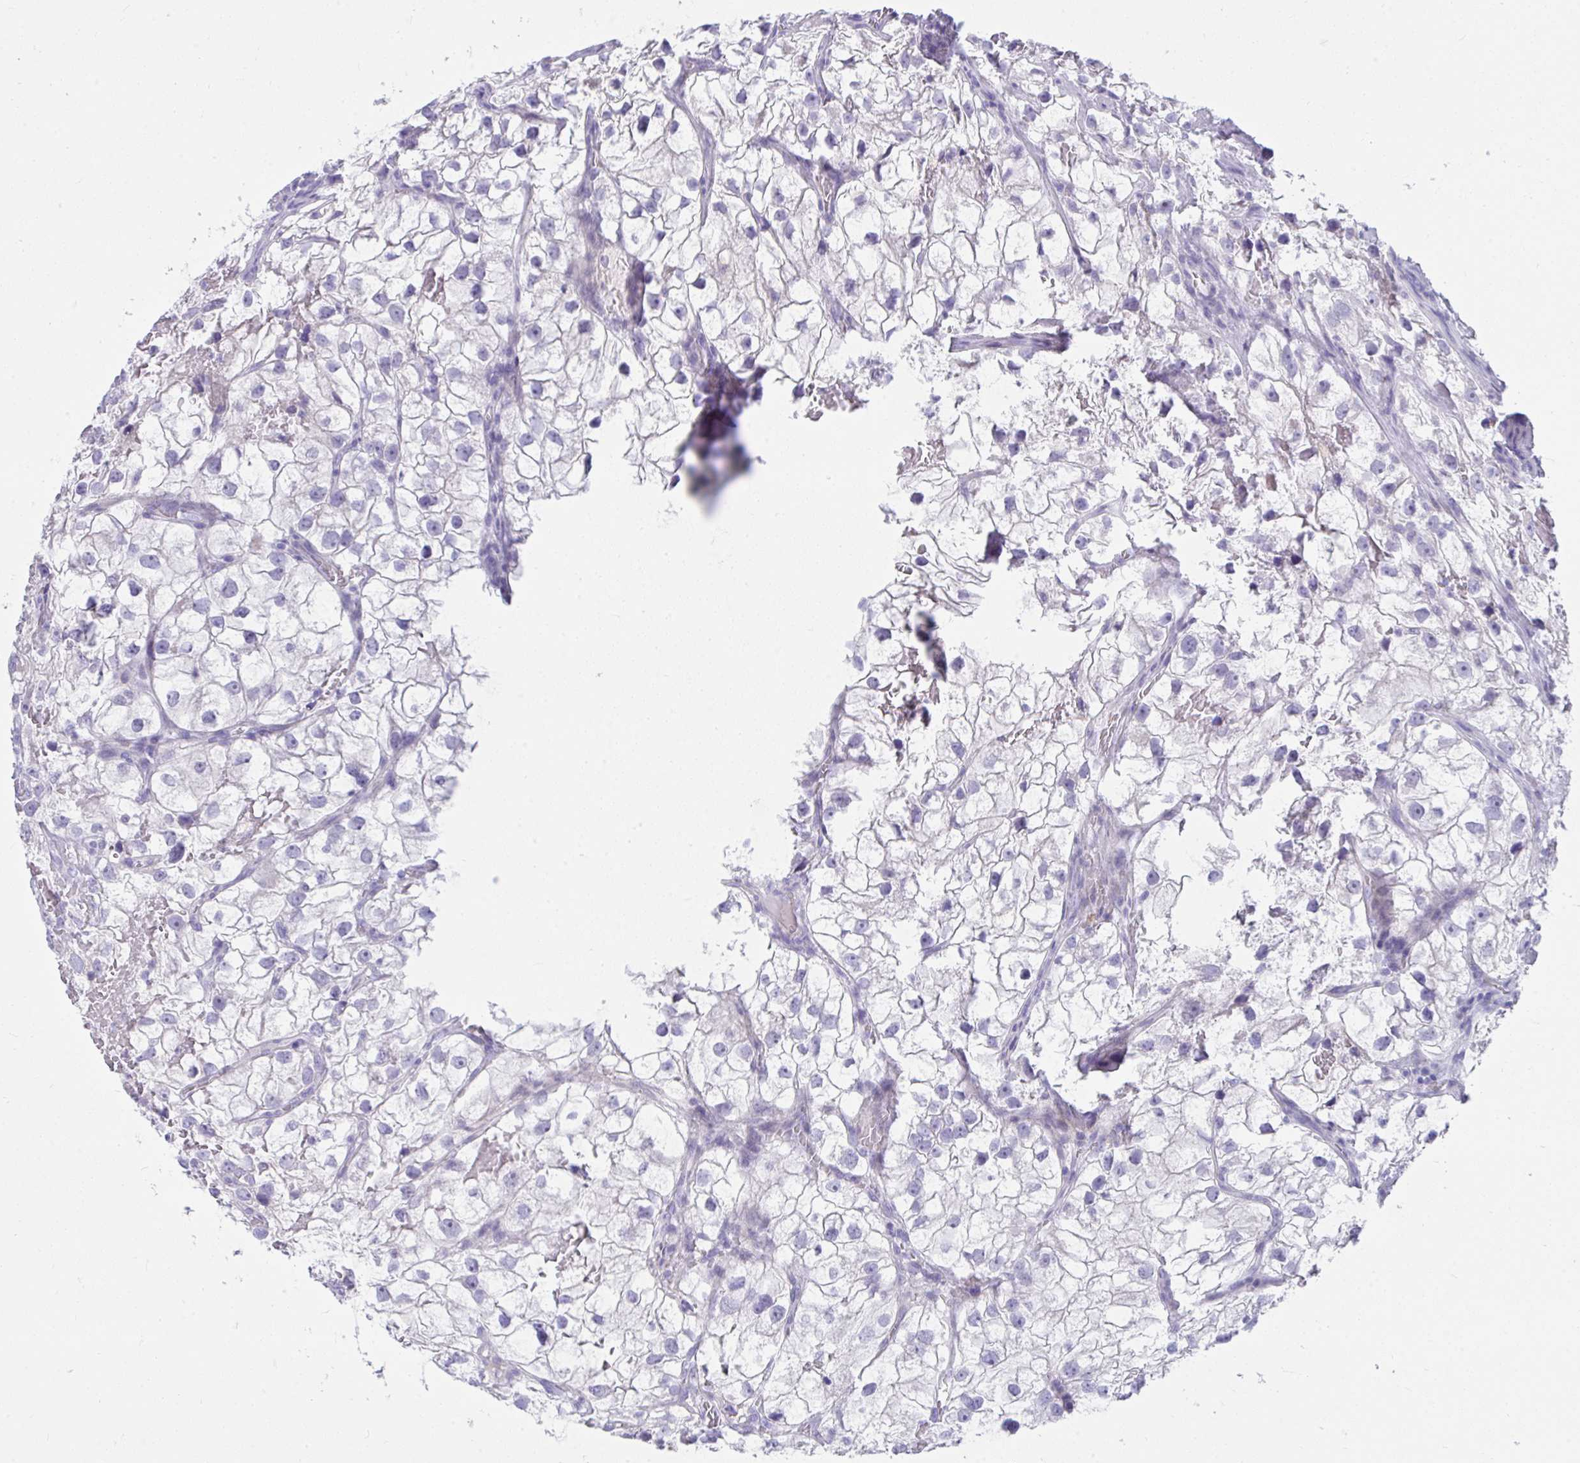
{"staining": {"intensity": "negative", "quantity": "none", "location": "none"}, "tissue": "renal cancer", "cell_type": "Tumor cells", "image_type": "cancer", "snomed": [{"axis": "morphology", "description": "Adenocarcinoma, NOS"}, {"axis": "topography", "description": "Kidney"}], "caption": "This photomicrograph is of renal cancer (adenocarcinoma) stained with immunohistochemistry (IHC) to label a protein in brown with the nuclei are counter-stained blue. There is no expression in tumor cells.", "gene": "PIGZ", "patient": {"sex": "male", "age": 59}}